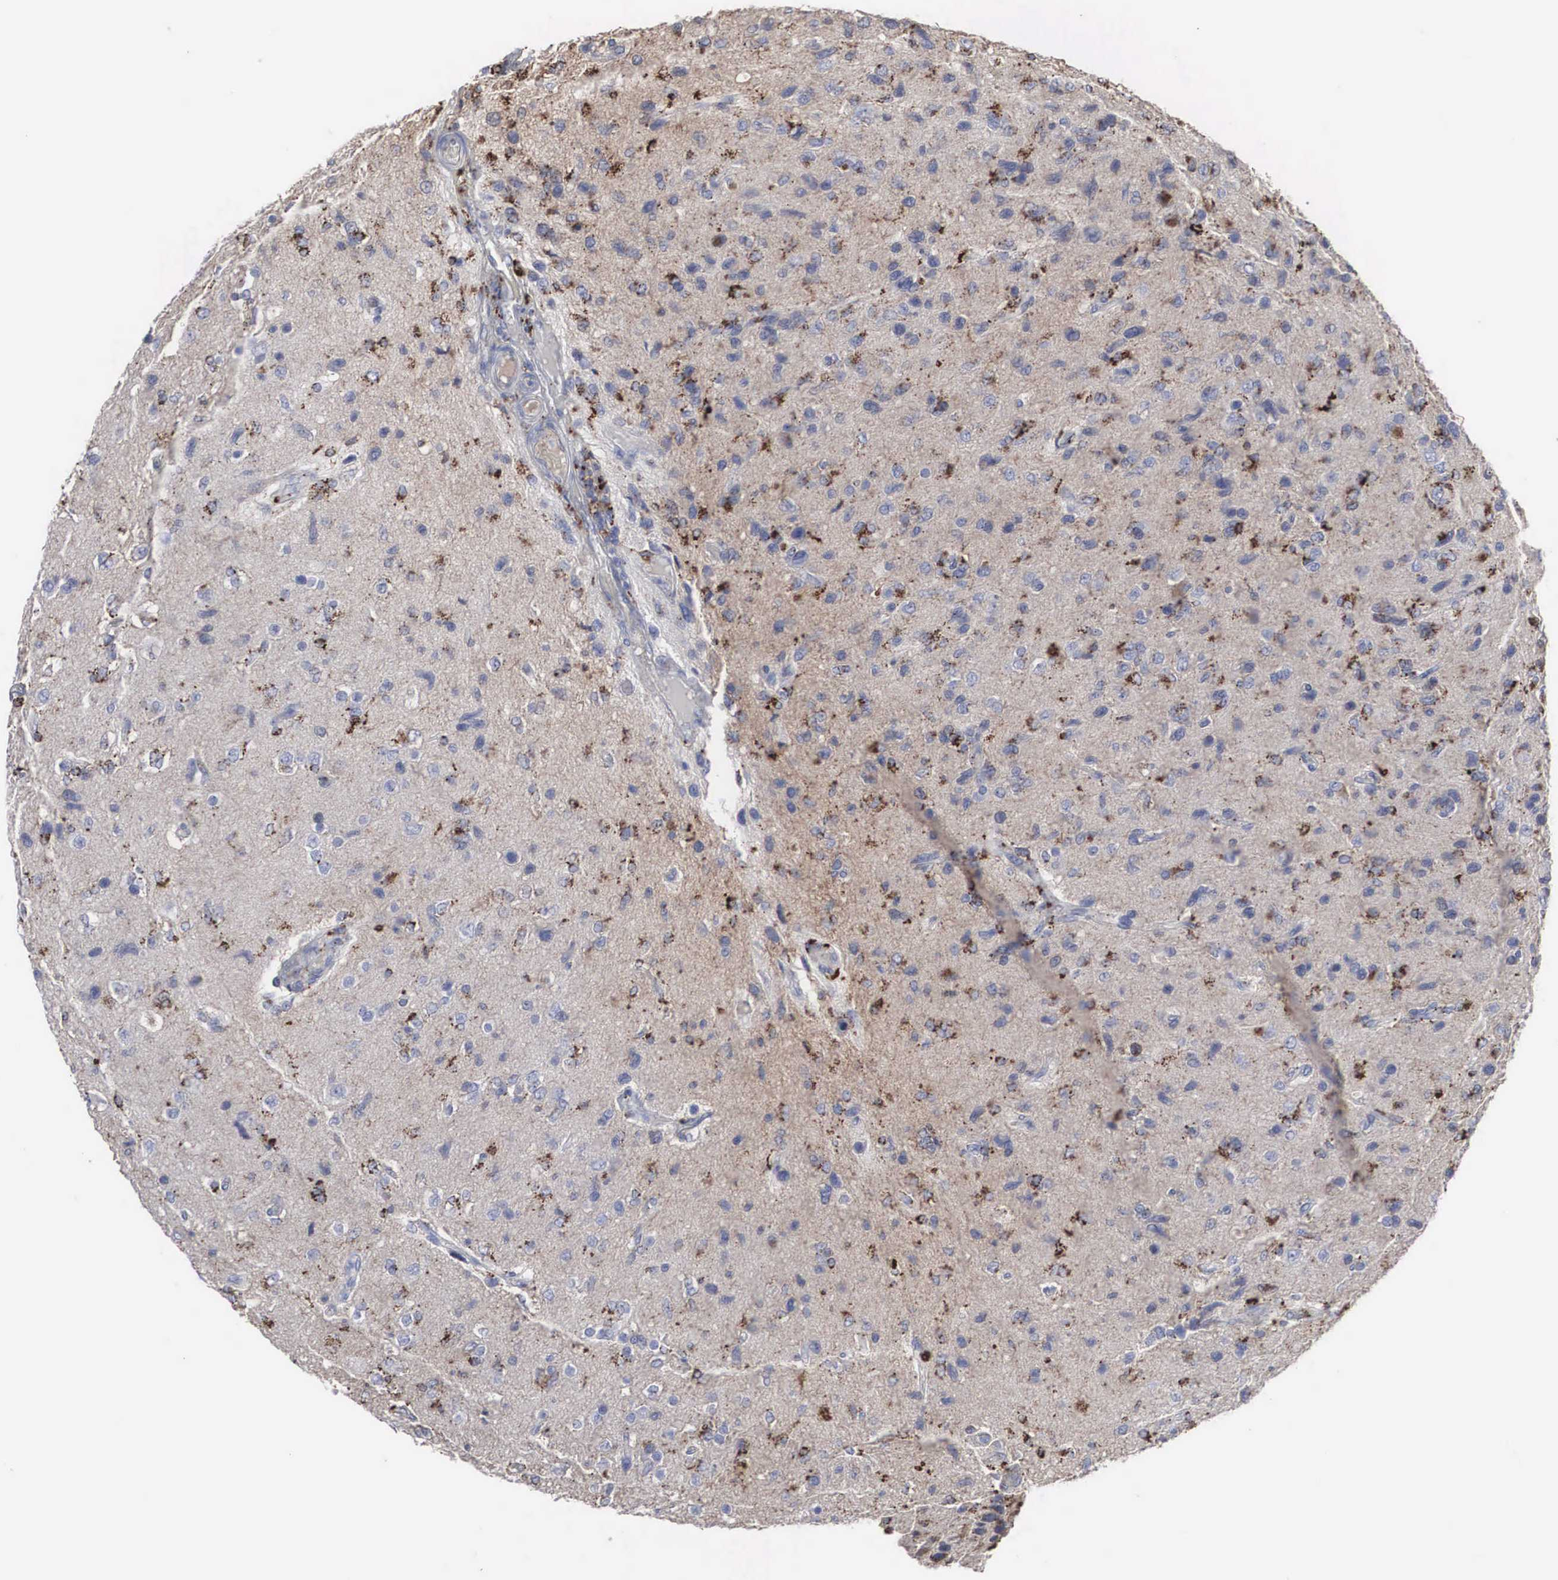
{"staining": {"intensity": "moderate", "quantity": "25%-75%", "location": "cytoplasmic/membranous"}, "tissue": "glioma", "cell_type": "Tumor cells", "image_type": "cancer", "snomed": [{"axis": "morphology", "description": "Glioma, malignant, High grade"}, {"axis": "topography", "description": "Brain"}], "caption": "Immunohistochemical staining of malignant glioma (high-grade) demonstrates moderate cytoplasmic/membranous protein positivity in approximately 25%-75% of tumor cells.", "gene": "LGALS3BP", "patient": {"sex": "male", "age": 77}}